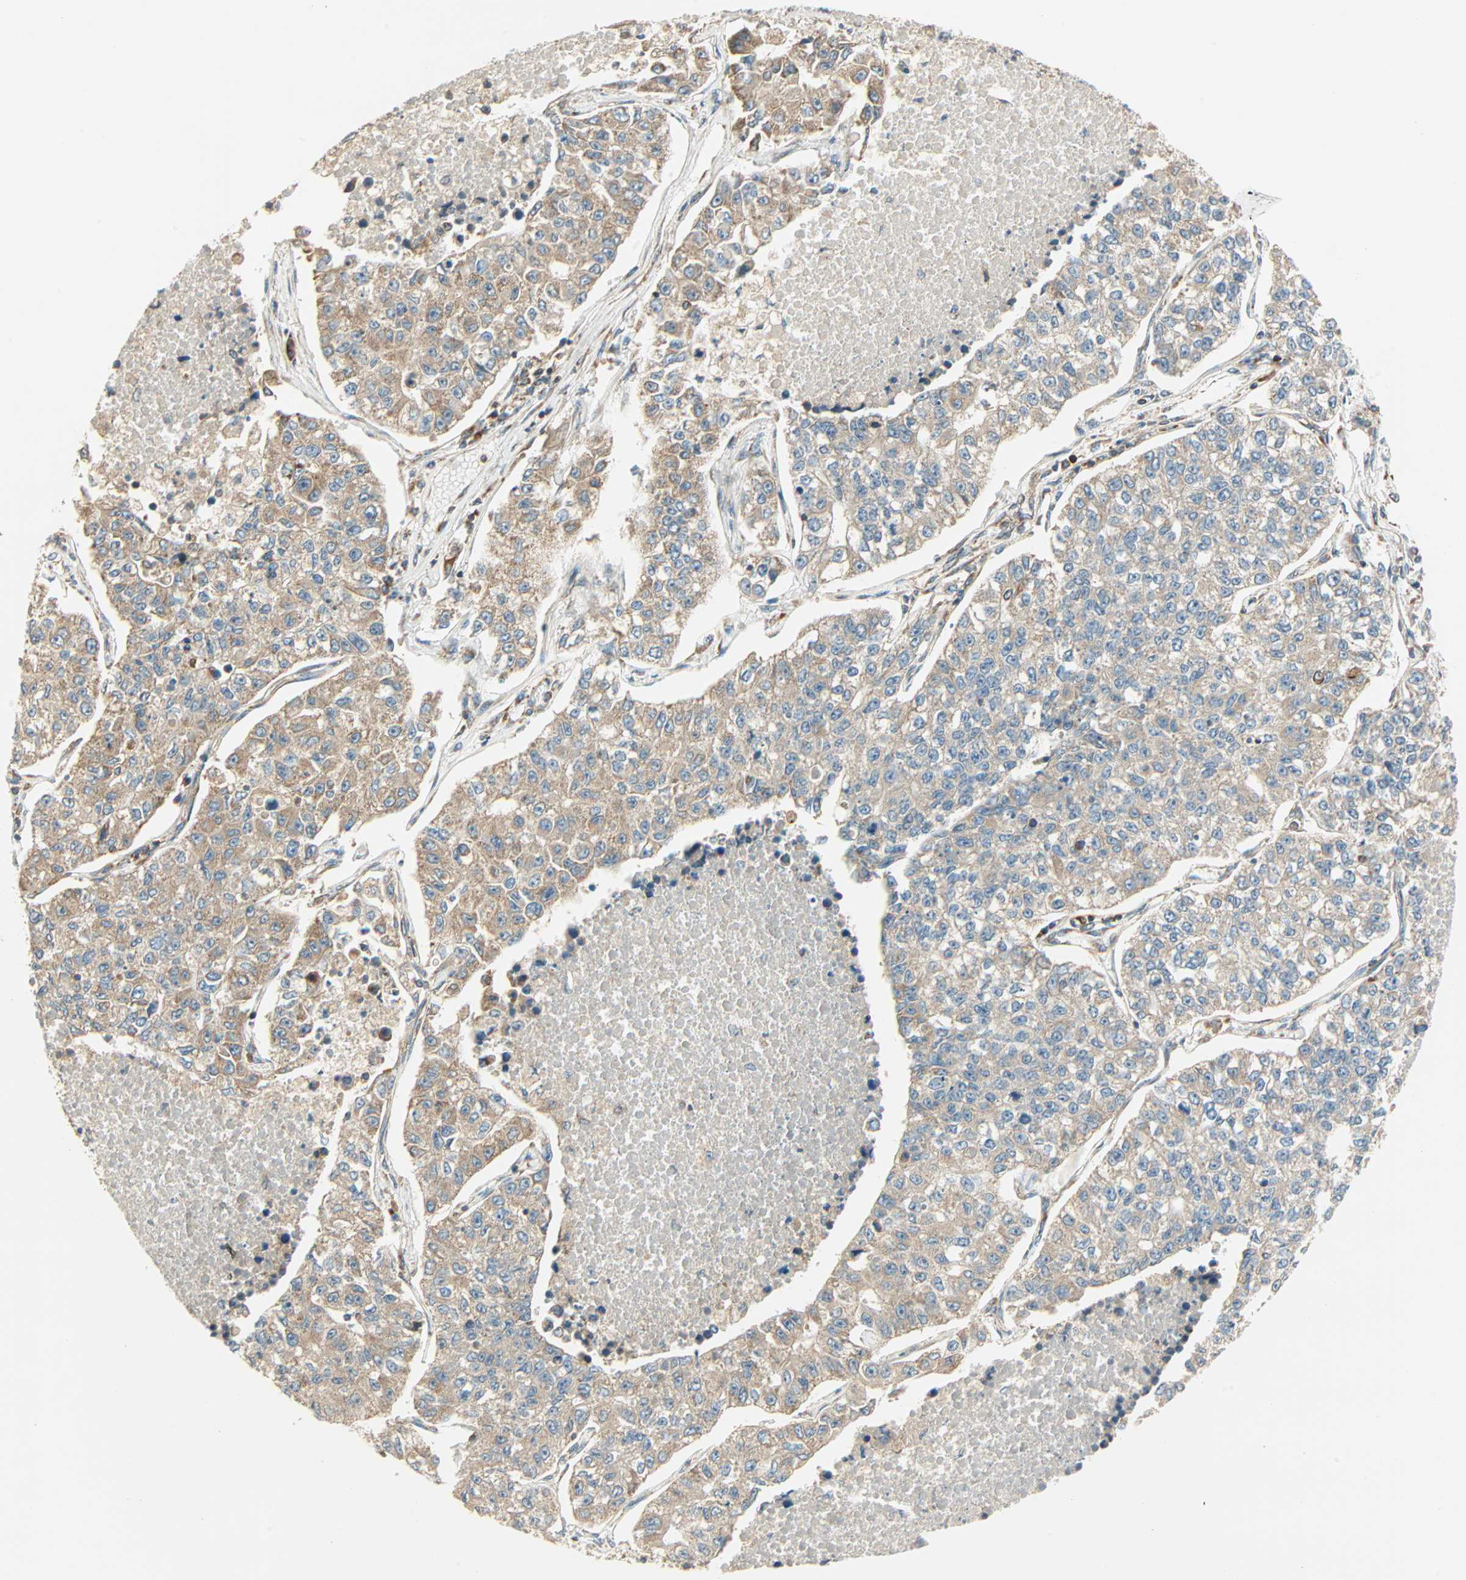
{"staining": {"intensity": "moderate", "quantity": ">75%", "location": "cytoplasmic/membranous"}, "tissue": "lung cancer", "cell_type": "Tumor cells", "image_type": "cancer", "snomed": [{"axis": "morphology", "description": "Adenocarcinoma, NOS"}, {"axis": "topography", "description": "Lung"}], "caption": "Protein analysis of adenocarcinoma (lung) tissue demonstrates moderate cytoplasmic/membranous positivity in about >75% of tumor cells.", "gene": "PNPLA6", "patient": {"sex": "male", "age": 49}}